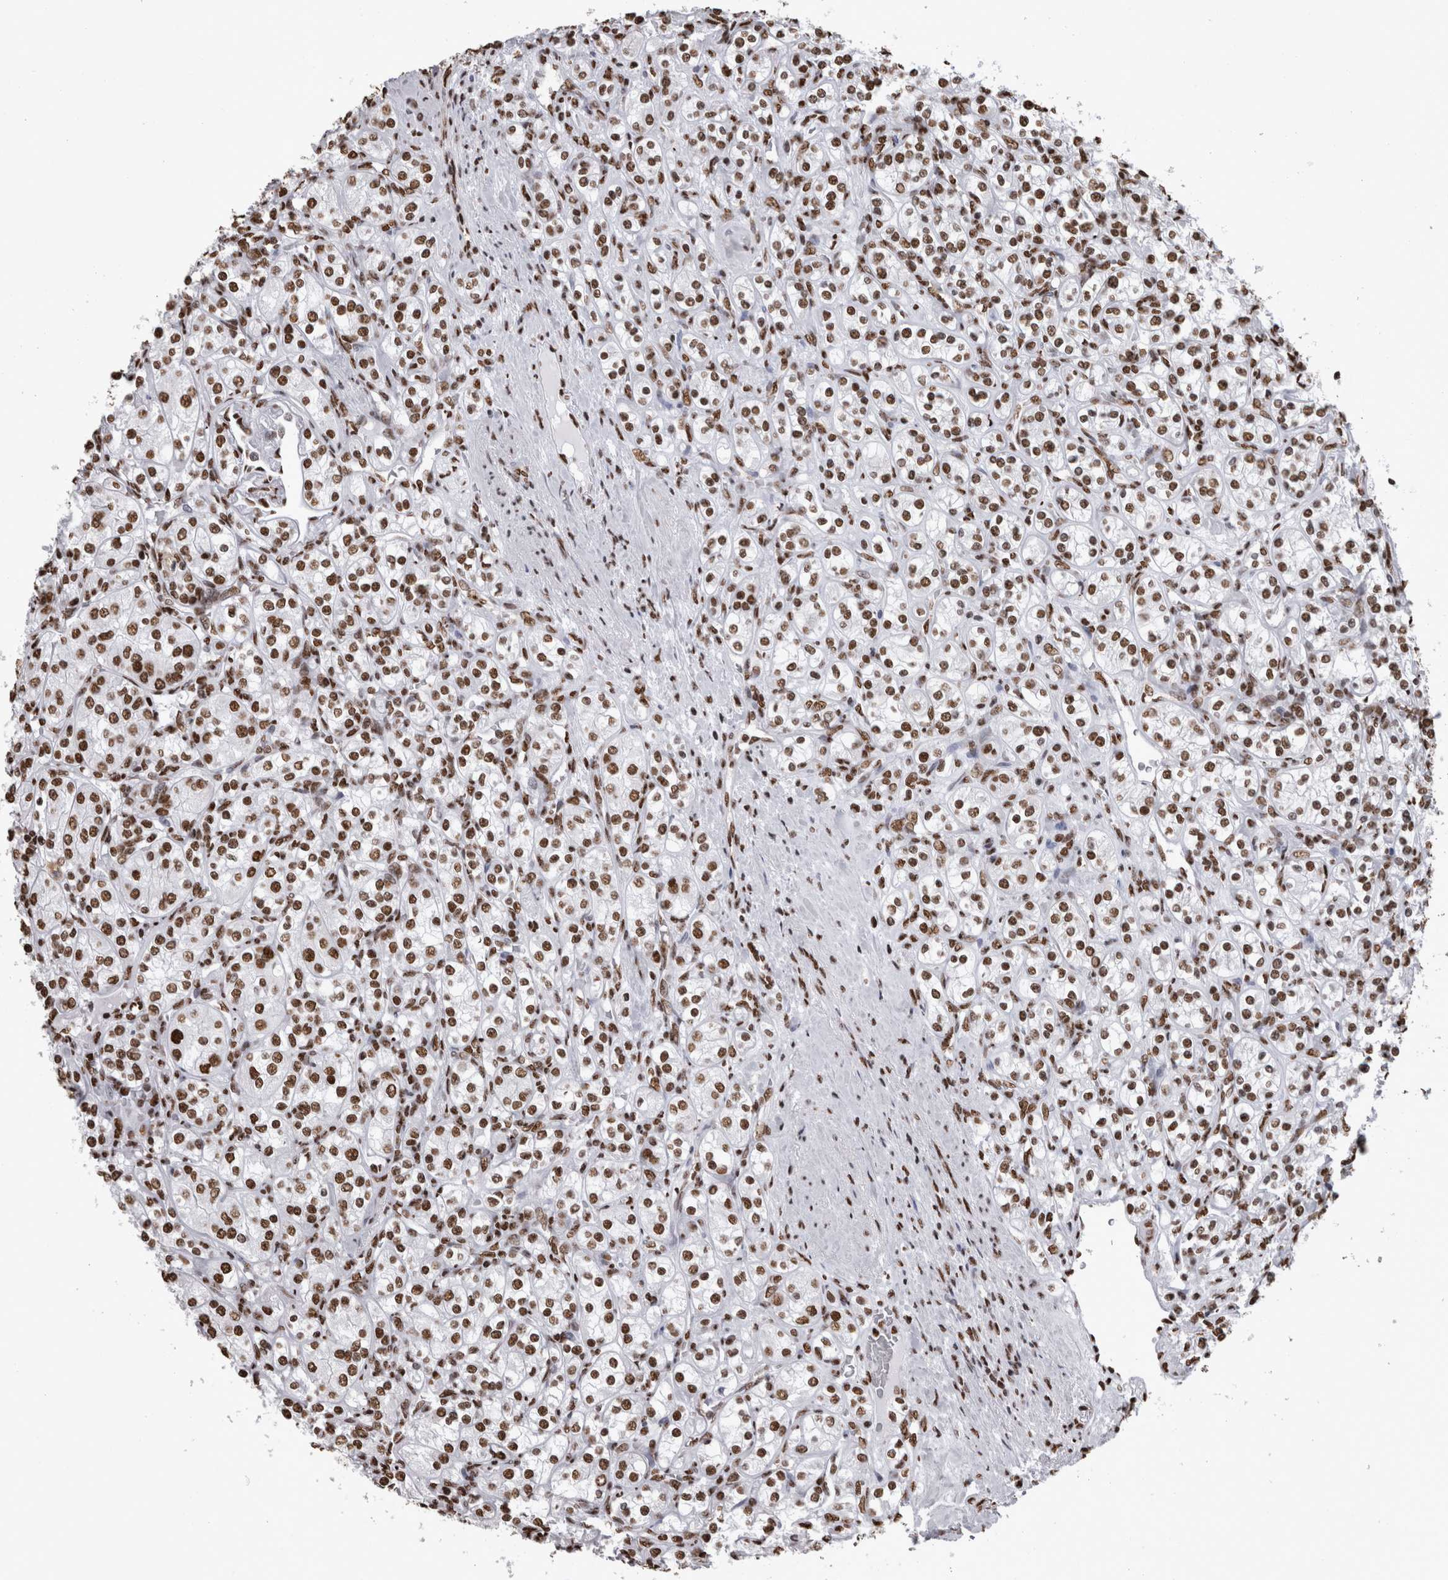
{"staining": {"intensity": "strong", "quantity": ">75%", "location": "nuclear"}, "tissue": "renal cancer", "cell_type": "Tumor cells", "image_type": "cancer", "snomed": [{"axis": "morphology", "description": "Adenocarcinoma, NOS"}, {"axis": "topography", "description": "Kidney"}], "caption": "This is a histology image of IHC staining of adenocarcinoma (renal), which shows strong positivity in the nuclear of tumor cells.", "gene": "HNRNPM", "patient": {"sex": "male", "age": 77}}